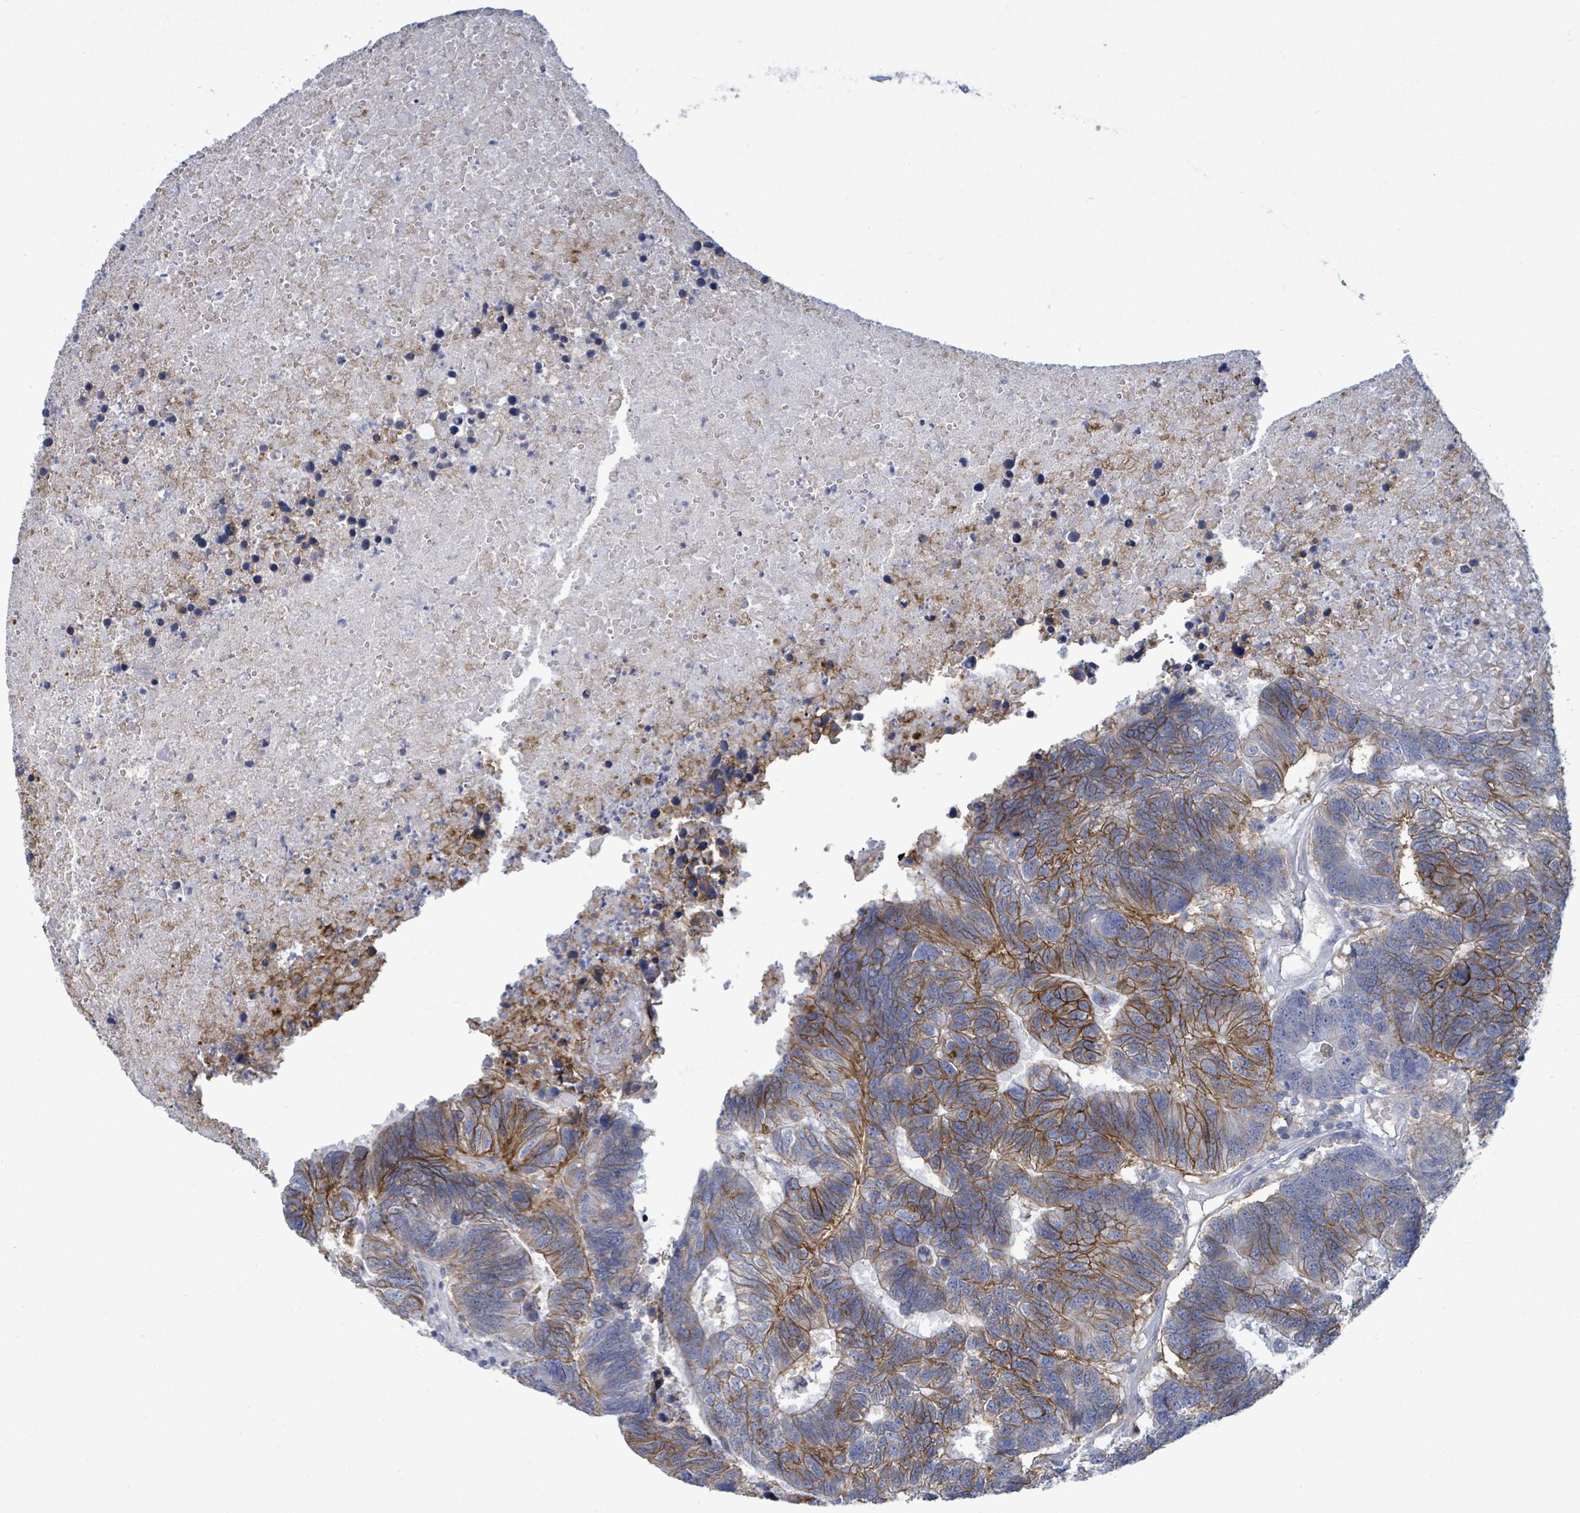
{"staining": {"intensity": "moderate", "quantity": "25%-75%", "location": "cytoplasmic/membranous"}, "tissue": "colorectal cancer", "cell_type": "Tumor cells", "image_type": "cancer", "snomed": [{"axis": "morphology", "description": "Adenocarcinoma, NOS"}, {"axis": "topography", "description": "Colon"}], "caption": "Protein staining exhibits moderate cytoplasmic/membranous expression in approximately 25%-75% of tumor cells in adenocarcinoma (colorectal).", "gene": "BSG", "patient": {"sex": "female", "age": 48}}